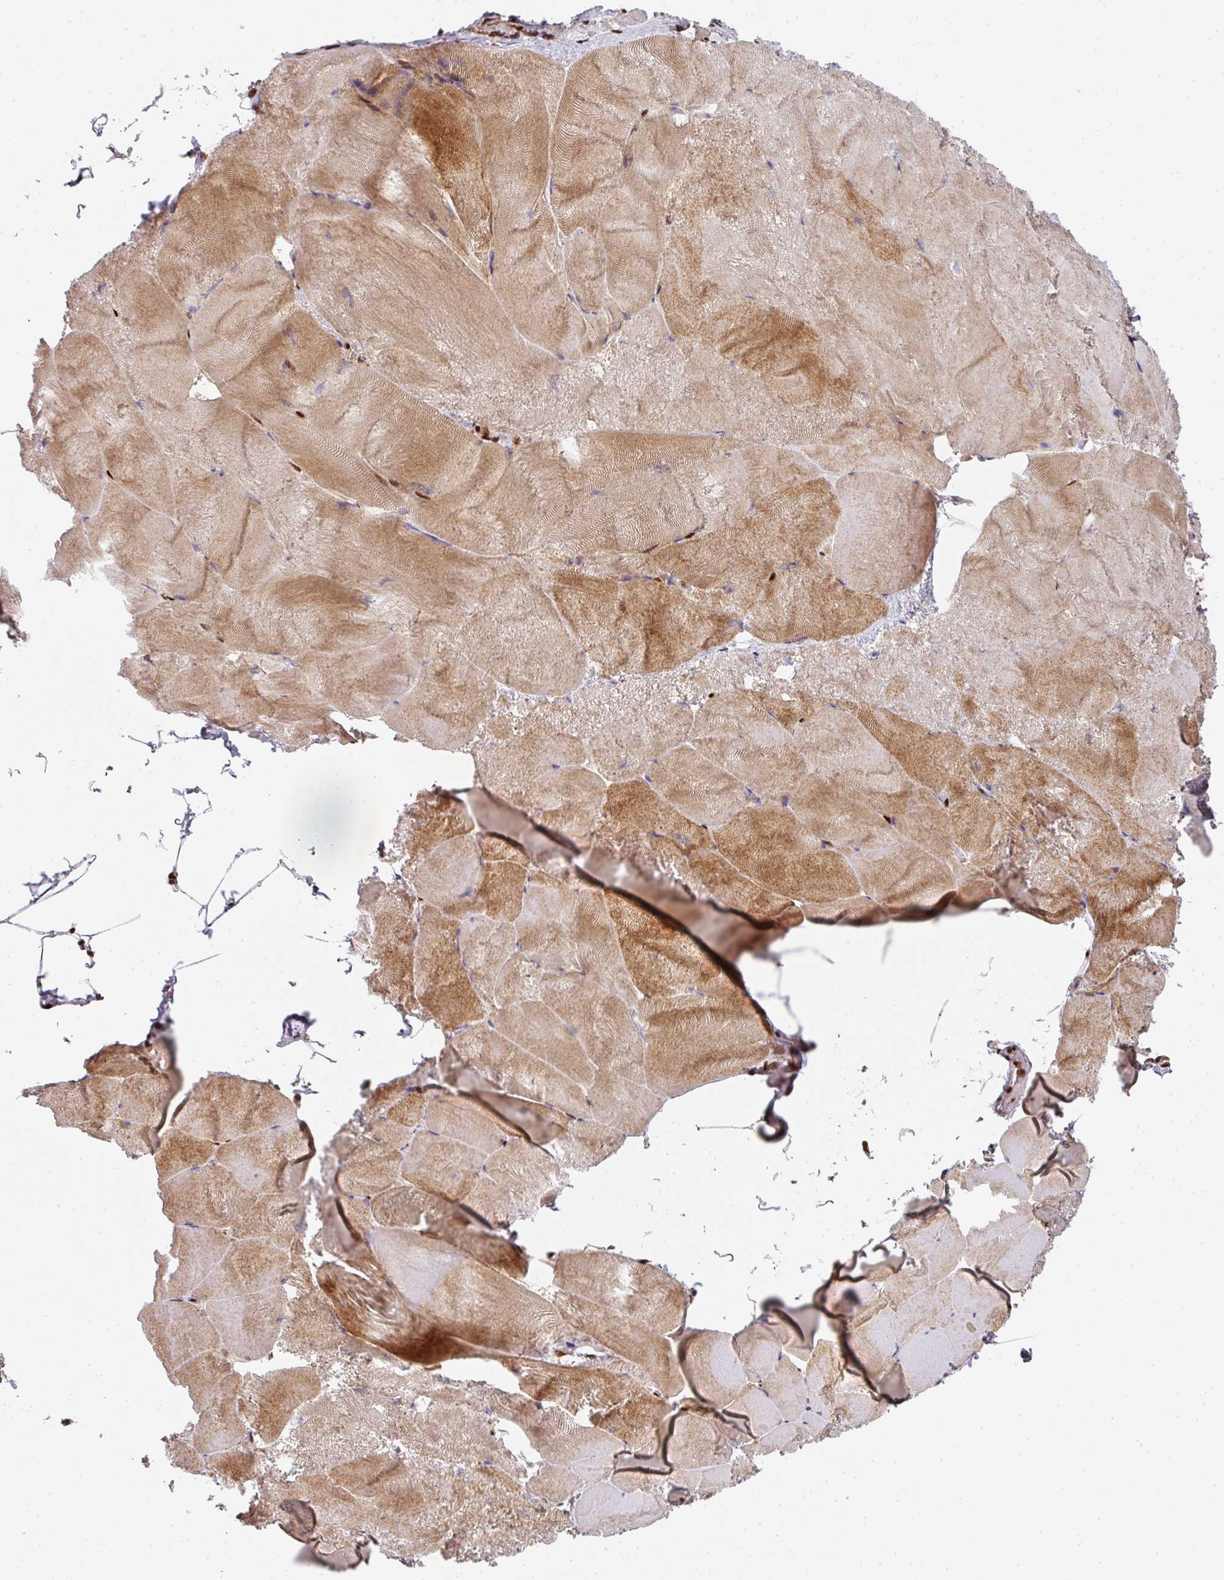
{"staining": {"intensity": "strong", "quantity": "25%-75%", "location": "cytoplasmic/membranous,nuclear"}, "tissue": "skeletal muscle", "cell_type": "Myocytes", "image_type": "normal", "snomed": [{"axis": "morphology", "description": "Normal tissue, NOS"}, {"axis": "topography", "description": "Skeletal muscle"}], "caption": "An image of human skeletal muscle stained for a protein reveals strong cytoplasmic/membranous,nuclear brown staining in myocytes.", "gene": "DIDO1", "patient": {"sex": "female", "age": 64}}